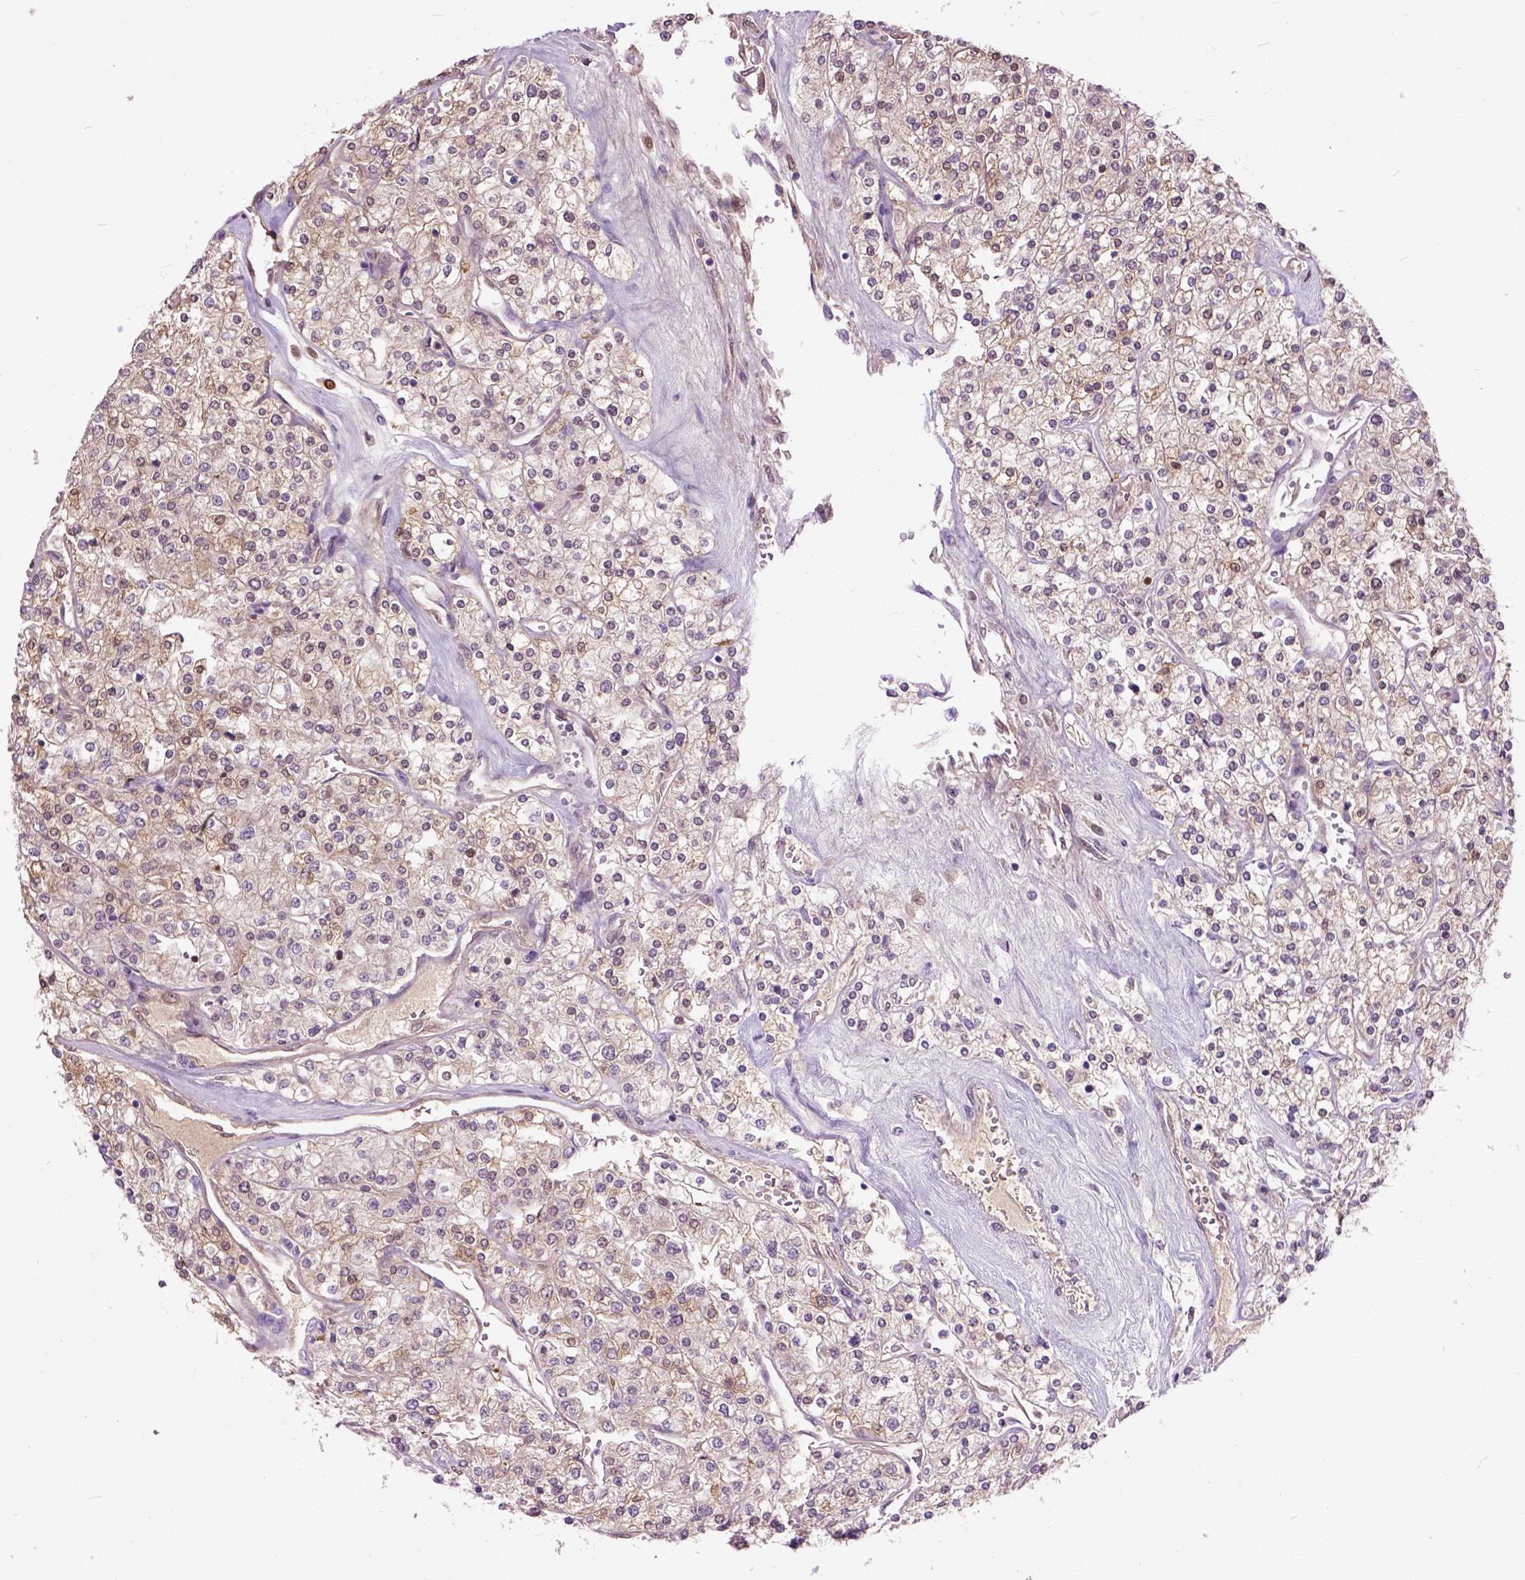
{"staining": {"intensity": "moderate", "quantity": ">75%", "location": "cytoplasmic/membranous"}, "tissue": "renal cancer", "cell_type": "Tumor cells", "image_type": "cancer", "snomed": [{"axis": "morphology", "description": "Adenocarcinoma, NOS"}, {"axis": "topography", "description": "Kidney"}], "caption": "Protein positivity by IHC reveals moderate cytoplasmic/membranous positivity in about >75% of tumor cells in renal cancer (adenocarcinoma).", "gene": "MAPT", "patient": {"sex": "male", "age": 80}}